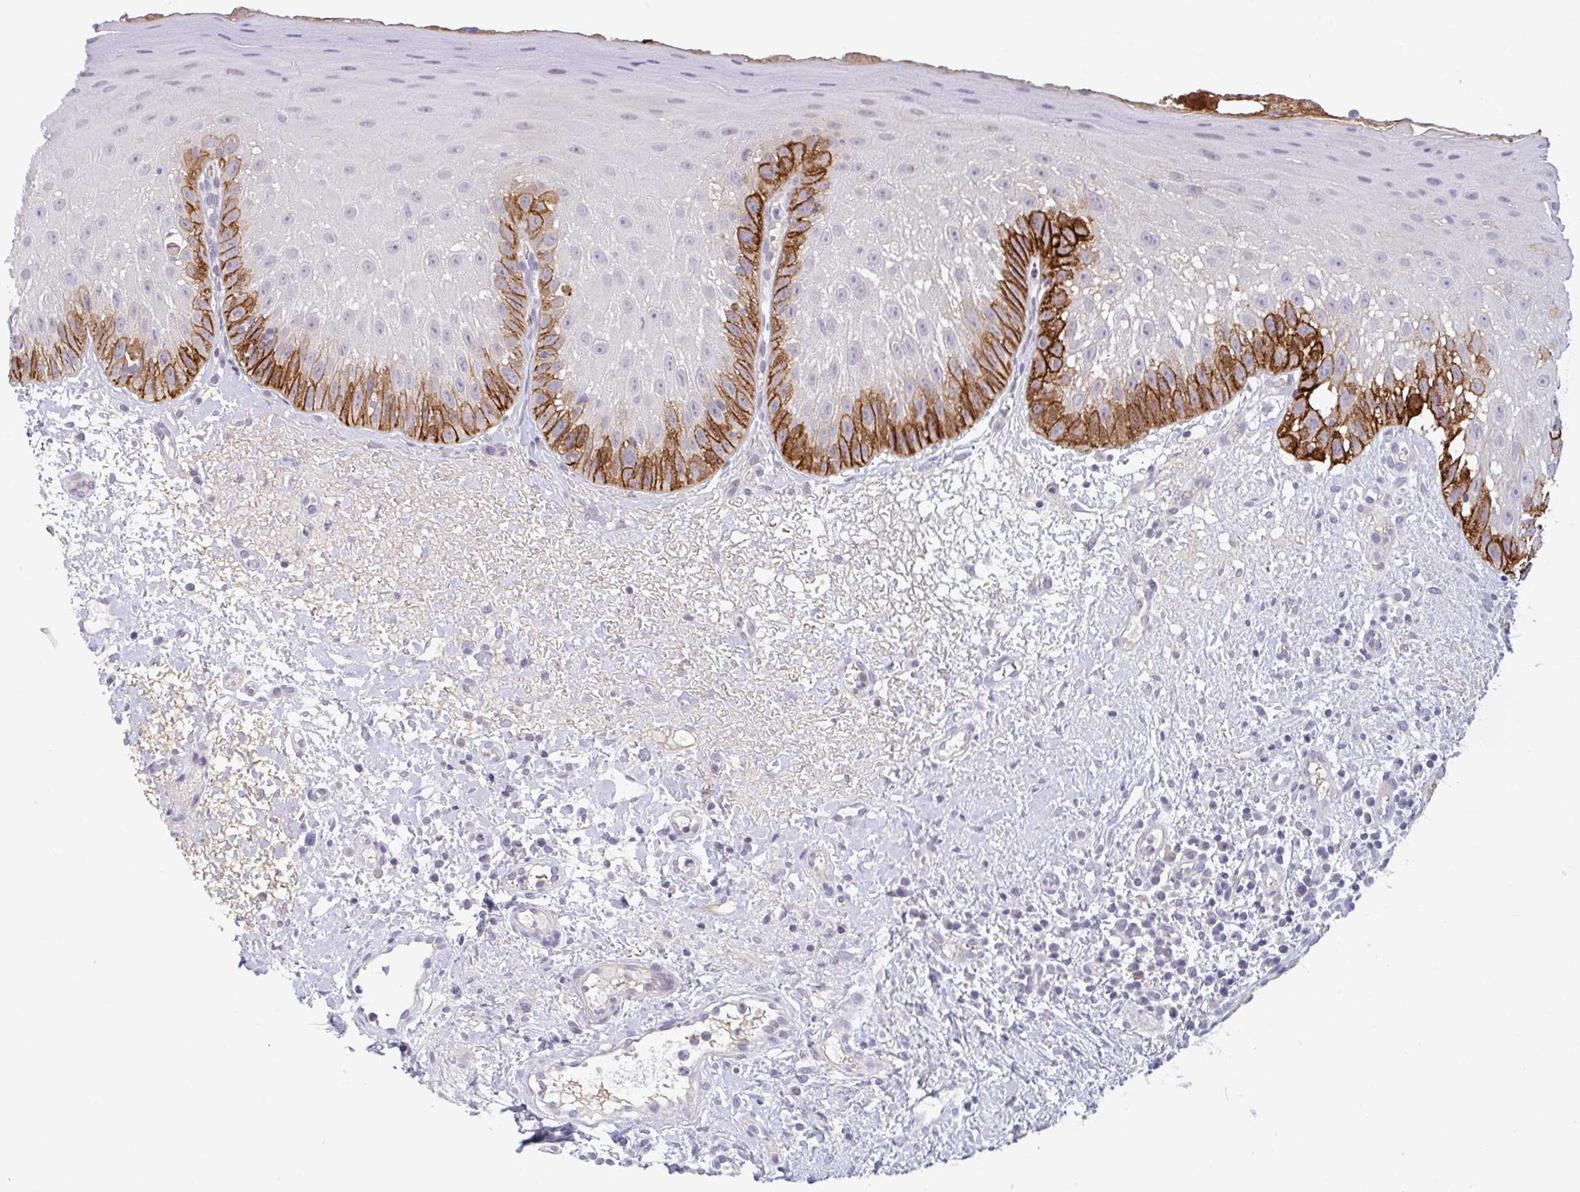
{"staining": {"intensity": "strong", "quantity": "<25%", "location": "cytoplasmic/membranous"}, "tissue": "oral mucosa", "cell_type": "Squamous epithelial cells", "image_type": "normal", "snomed": [{"axis": "morphology", "description": "Normal tissue, NOS"}, {"axis": "topography", "description": "Oral tissue"}, {"axis": "topography", "description": "Tounge, NOS"}], "caption": "Human oral mucosa stained with a protein marker reveals strong staining in squamous epithelial cells.", "gene": "RHAG", "patient": {"sex": "male", "age": 83}}